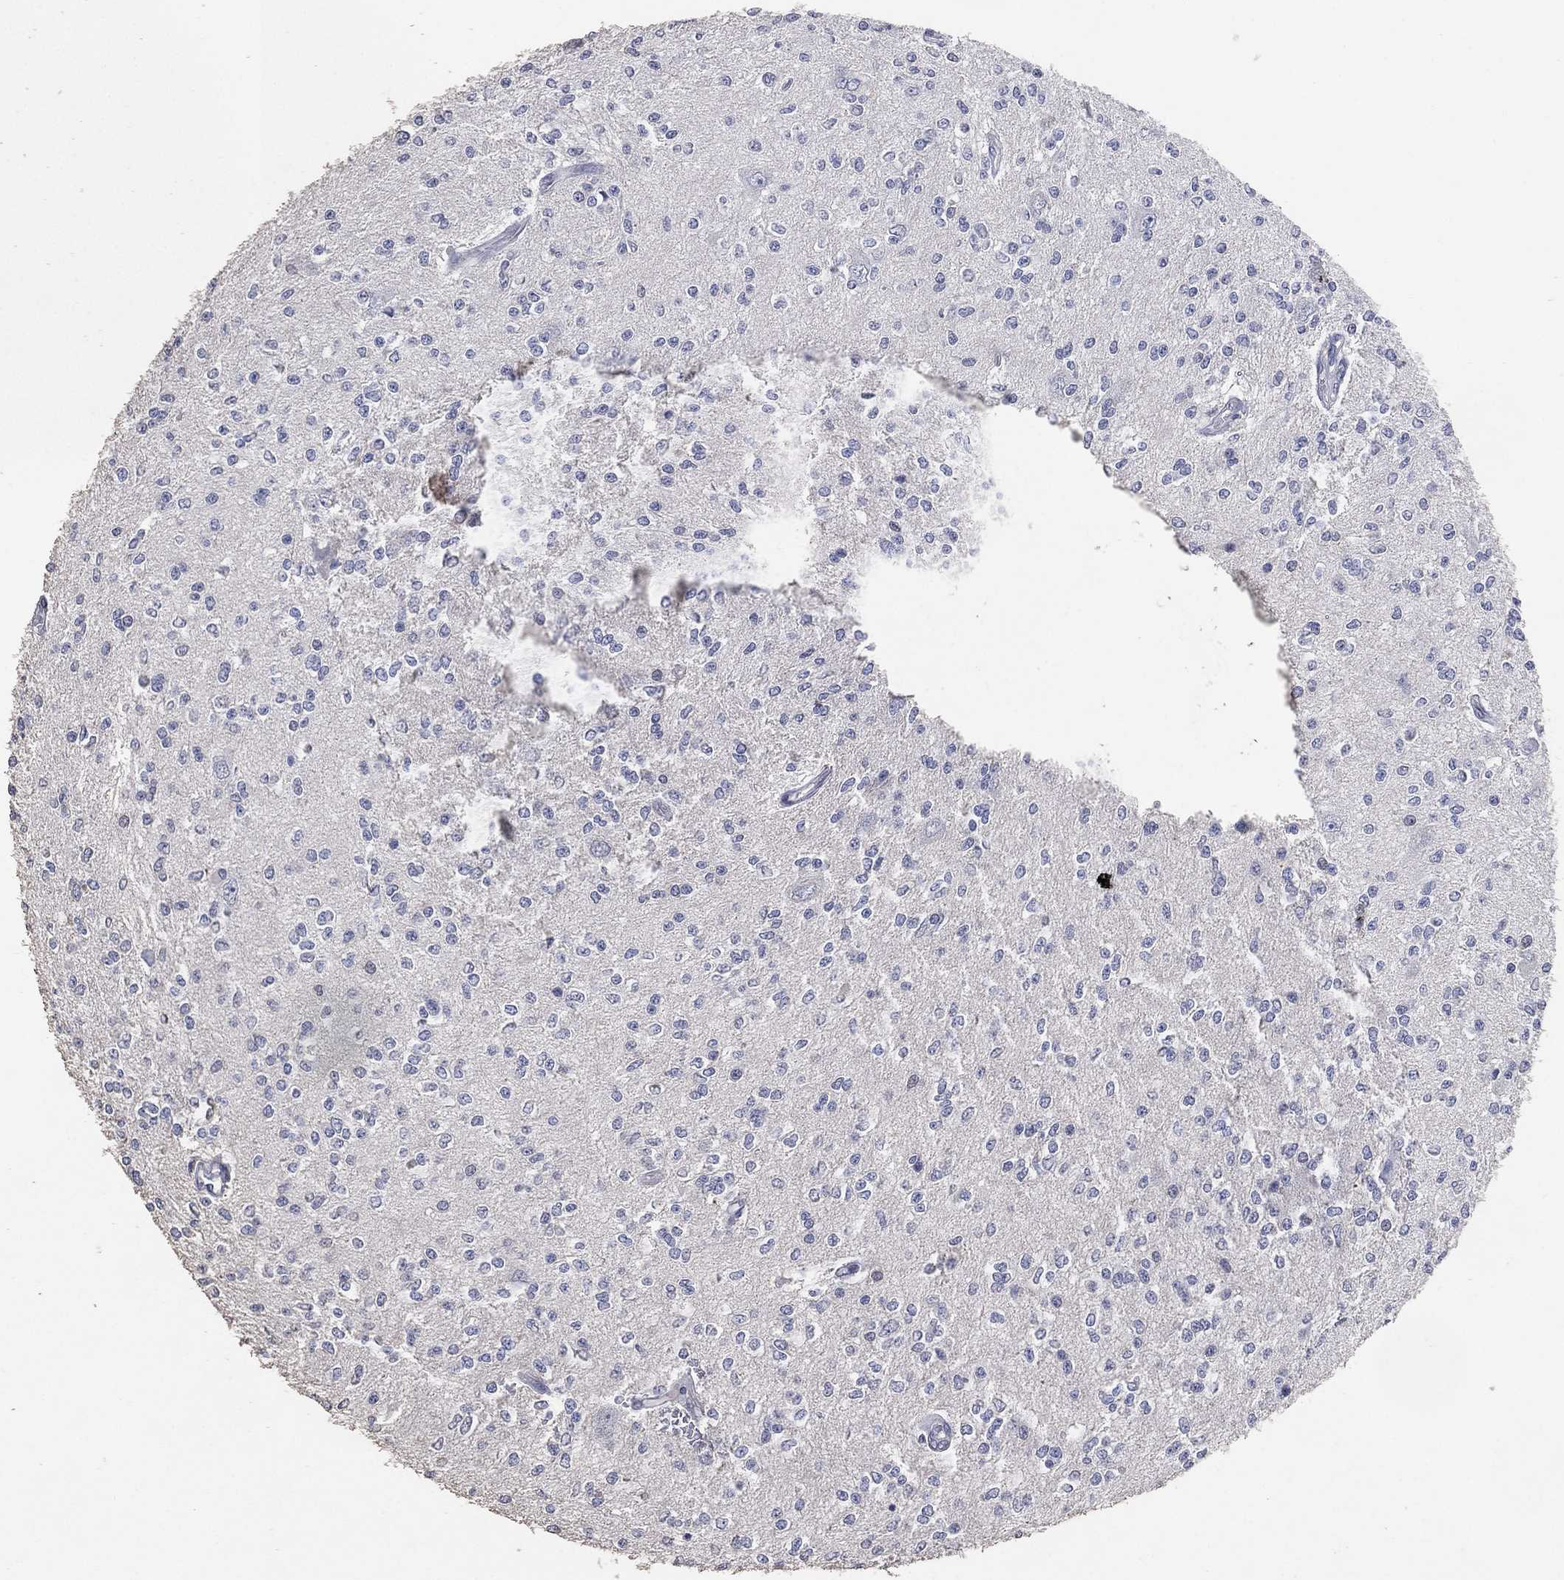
{"staining": {"intensity": "negative", "quantity": "none", "location": "none"}, "tissue": "glioma", "cell_type": "Tumor cells", "image_type": "cancer", "snomed": [{"axis": "morphology", "description": "Glioma, malignant, Low grade"}, {"axis": "topography", "description": "Brain"}], "caption": "DAB (3,3'-diaminobenzidine) immunohistochemical staining of glioma displays no significant expression in tumor cells.", "gene": "ADPRHL1", "patient": {"sex": "male", "age": 67}}